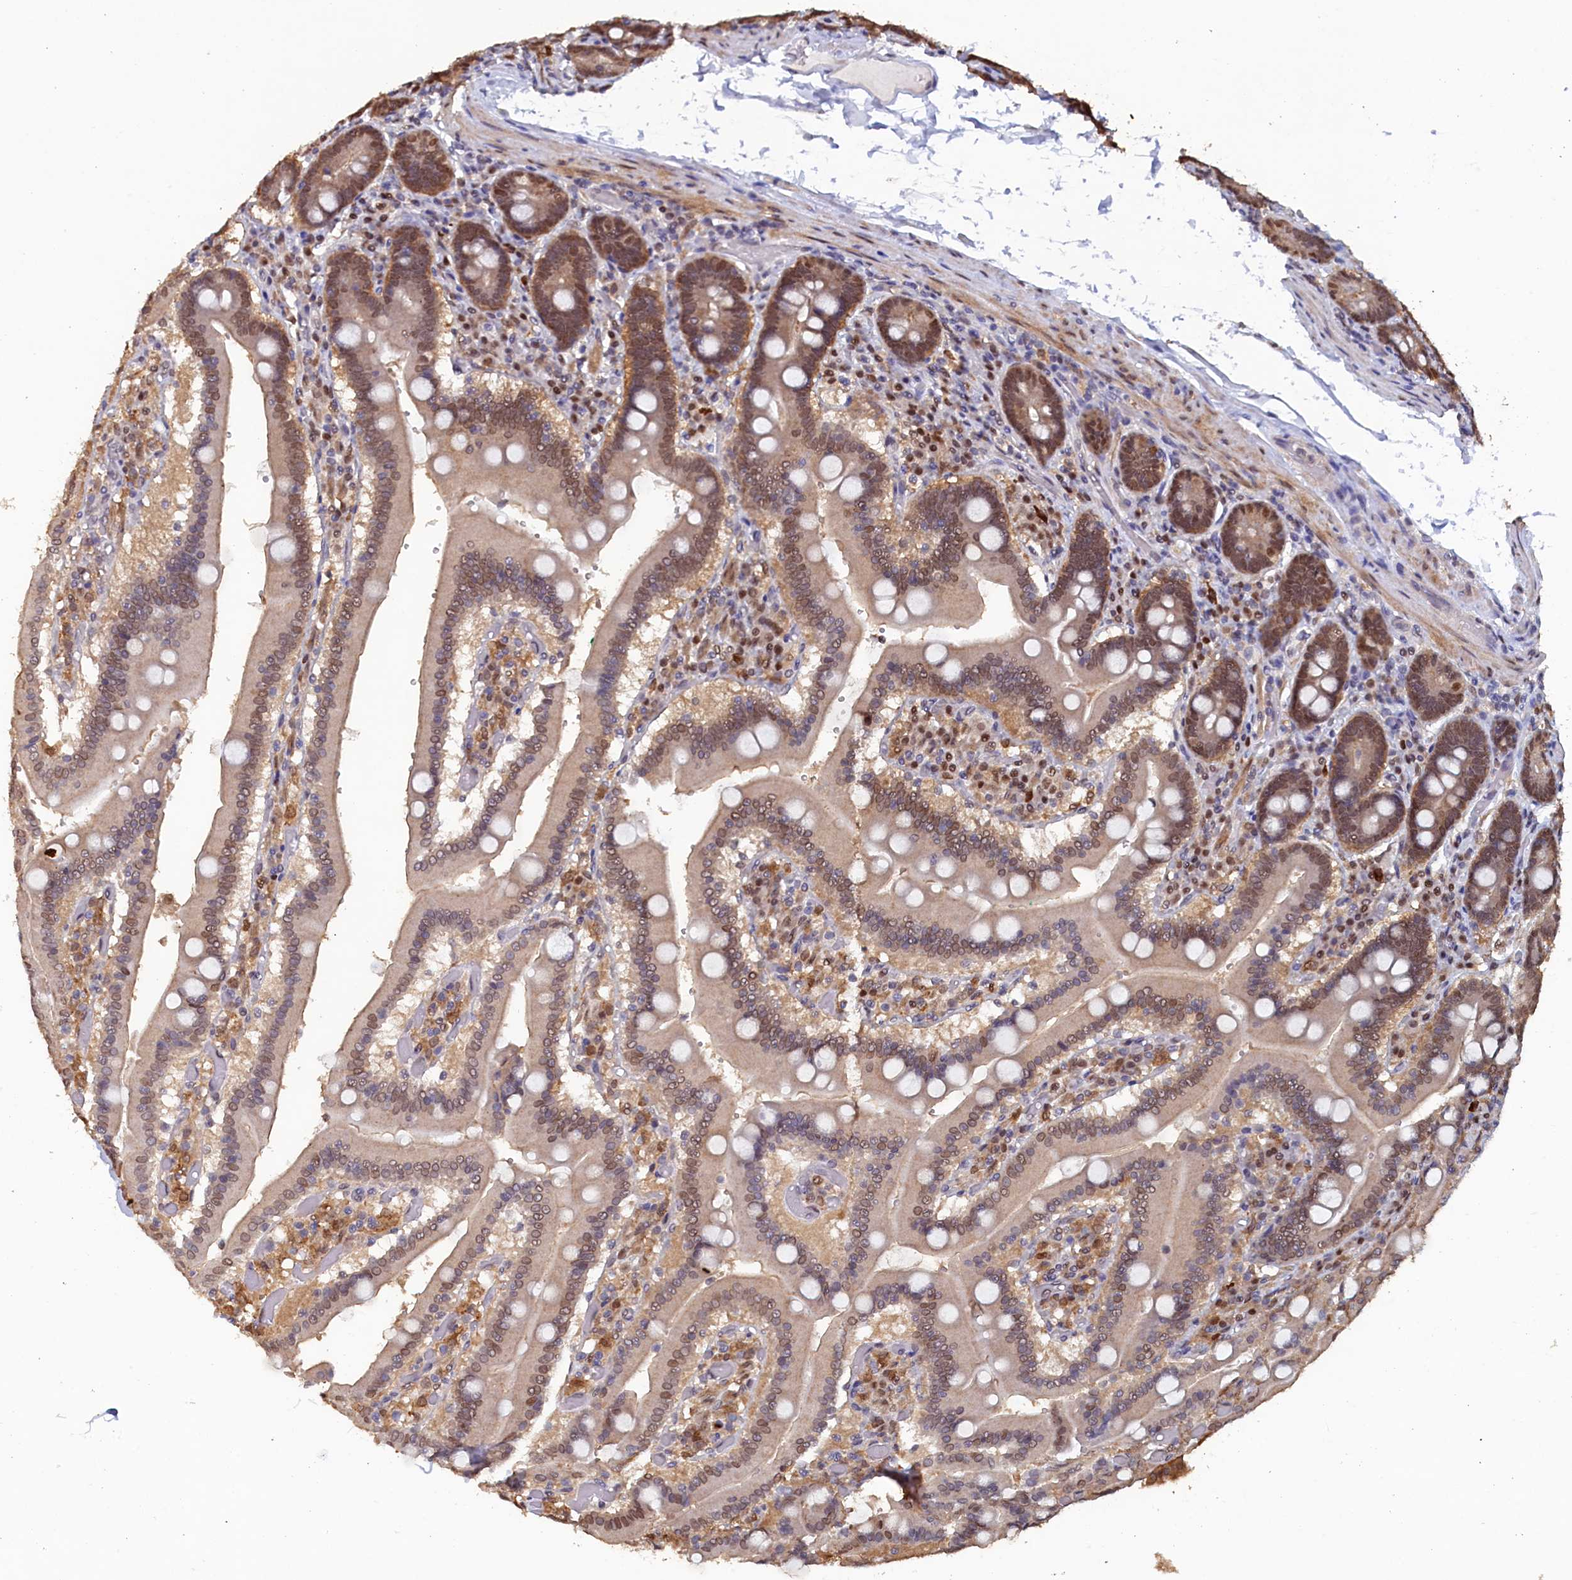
{"staining": {"intensity": "moderate", "quantity": ">75%", "location": "cytoplasmic/membranous,nuclear"}, "tissue": "duodenum", "cell_type": "Glandular cells", "image_type": "normal", "snomed": [{"axis": "morphology", "description": "Normal tissue, NOS"}, {"axis": "topography", "description": "Duodenum"}], "caption": "High-power microscopy captured an immunohistochemistry (IHC) photomicrograph of benign duodenum, revealing moderate cytoplasmic/membranous,nuclear expression in about >75% of glandular cells.", "gene": "AHCY", "patient": {"sex": "female", "age": 62}}